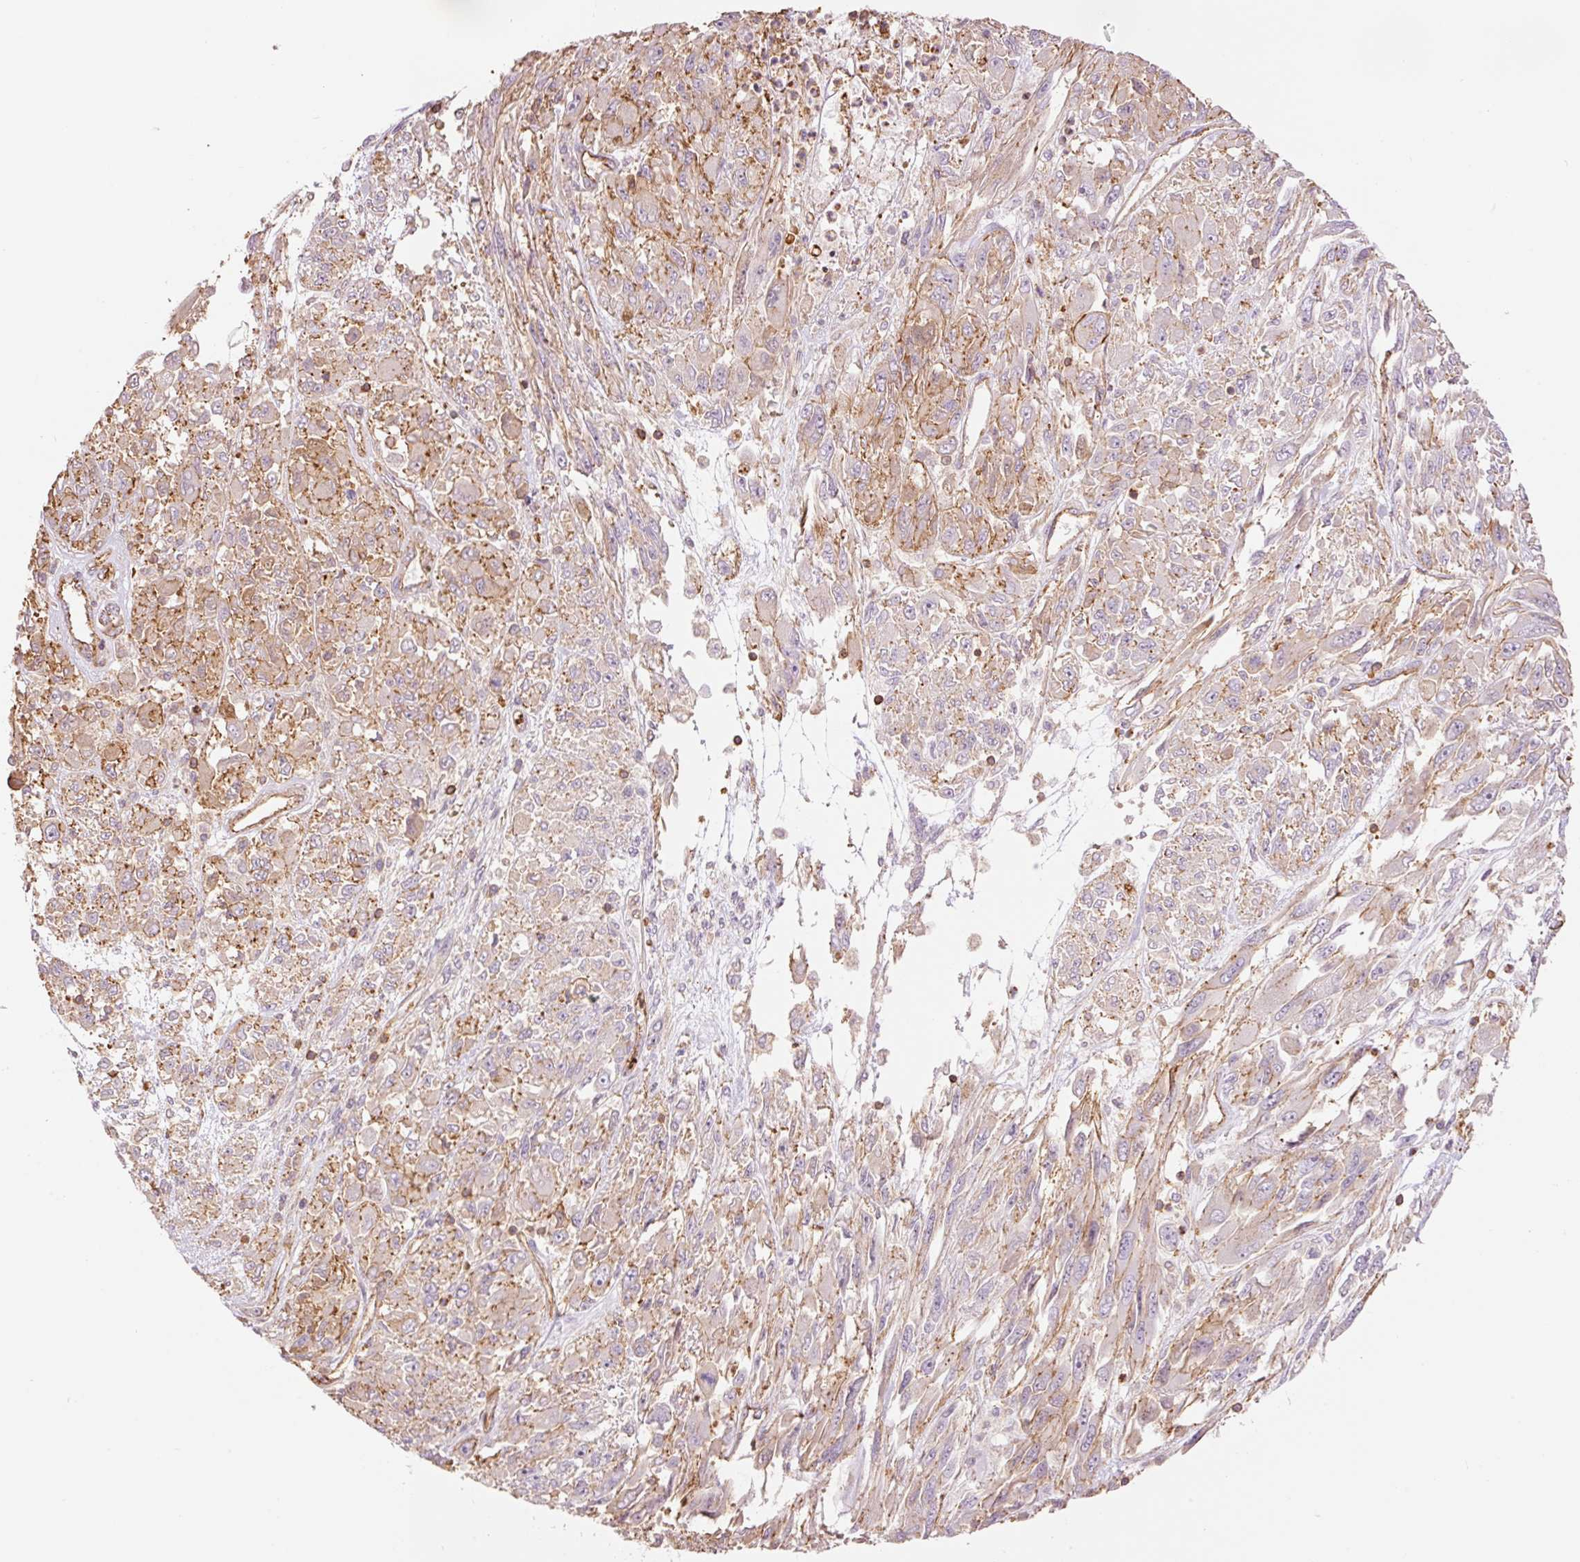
{"staining": {"intensity": "moderate", "quantity": "25%-75%", "location": "cytoplasmic/membranous"}, "tissue": "melanoma", "cell_type": "Tumor cells", "image_type": "cancer", "snomed": [{"axis": "morphology", "description": "Malignant melanoma, NOS"}, {"axis": "topography", "description": "Skin"}], "caption": "This is a micrograph of IHC staining of malignant melanoma, which shows moderate staining in the cytoplasmic/membranous of tumor cells.", "gene": "PPP1R1B", "patient": {"sex": "female", "age": 91}}